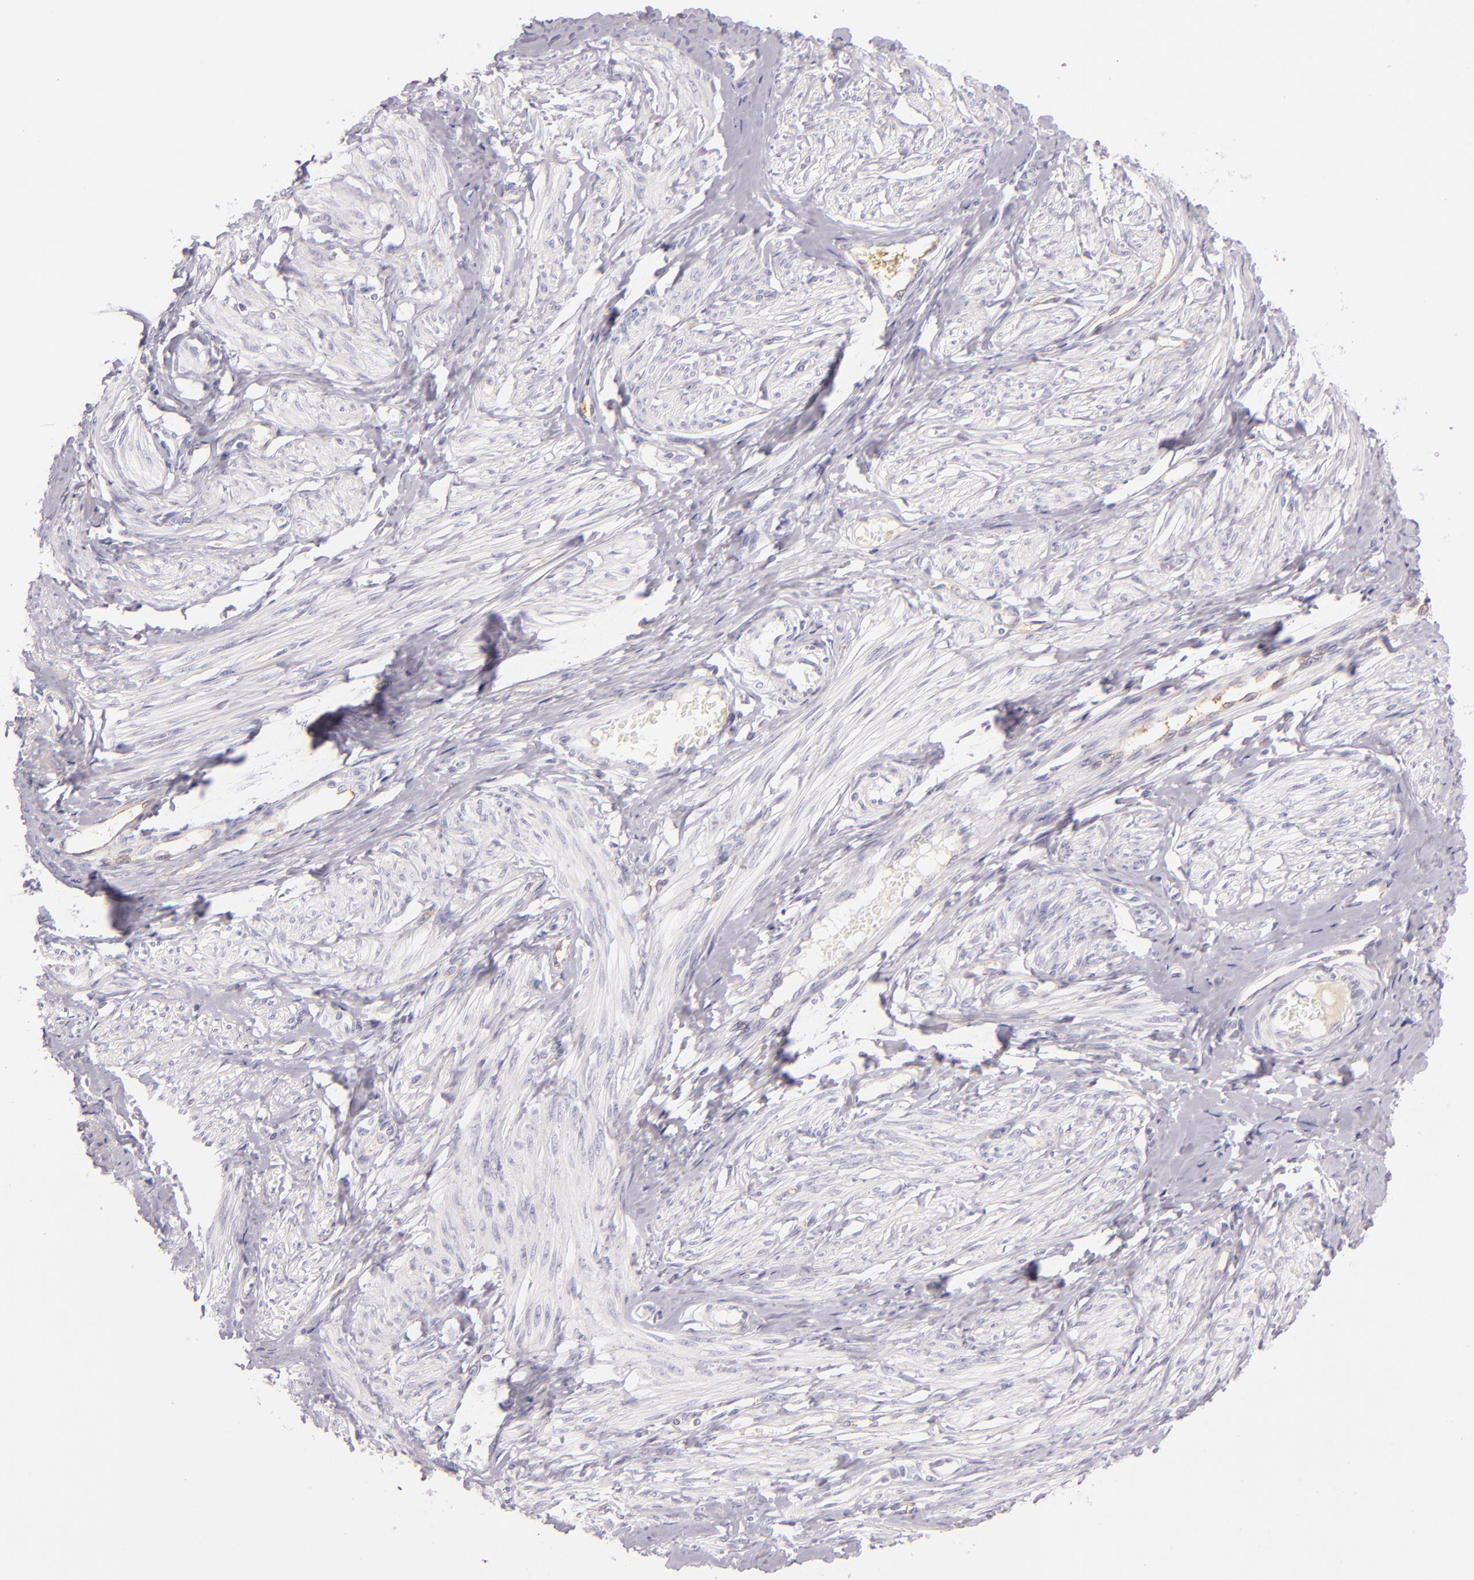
{"staining": {"intensity": "negative", "quantity": "none", "location": "none"}, "tissue": "smooth muscle", "cell_type": "Smooth muscle cells", "image_type": "normal", "snomed": [{"axis": "morphology", "description": "Normal tissue, NOS"}, {"axis": "topography", "description": "Smooth muscle"}, {"axis": "topography", "description": "Uterus"}], "caption": "Smooth muscle was stained to show a protein in brown. There is no significant staining in smooth muscle cells. (IHC, brightfield microscopy, high magnification).", "gene": "ICAM1", "patient": {"sex": "female", "age": 39}}